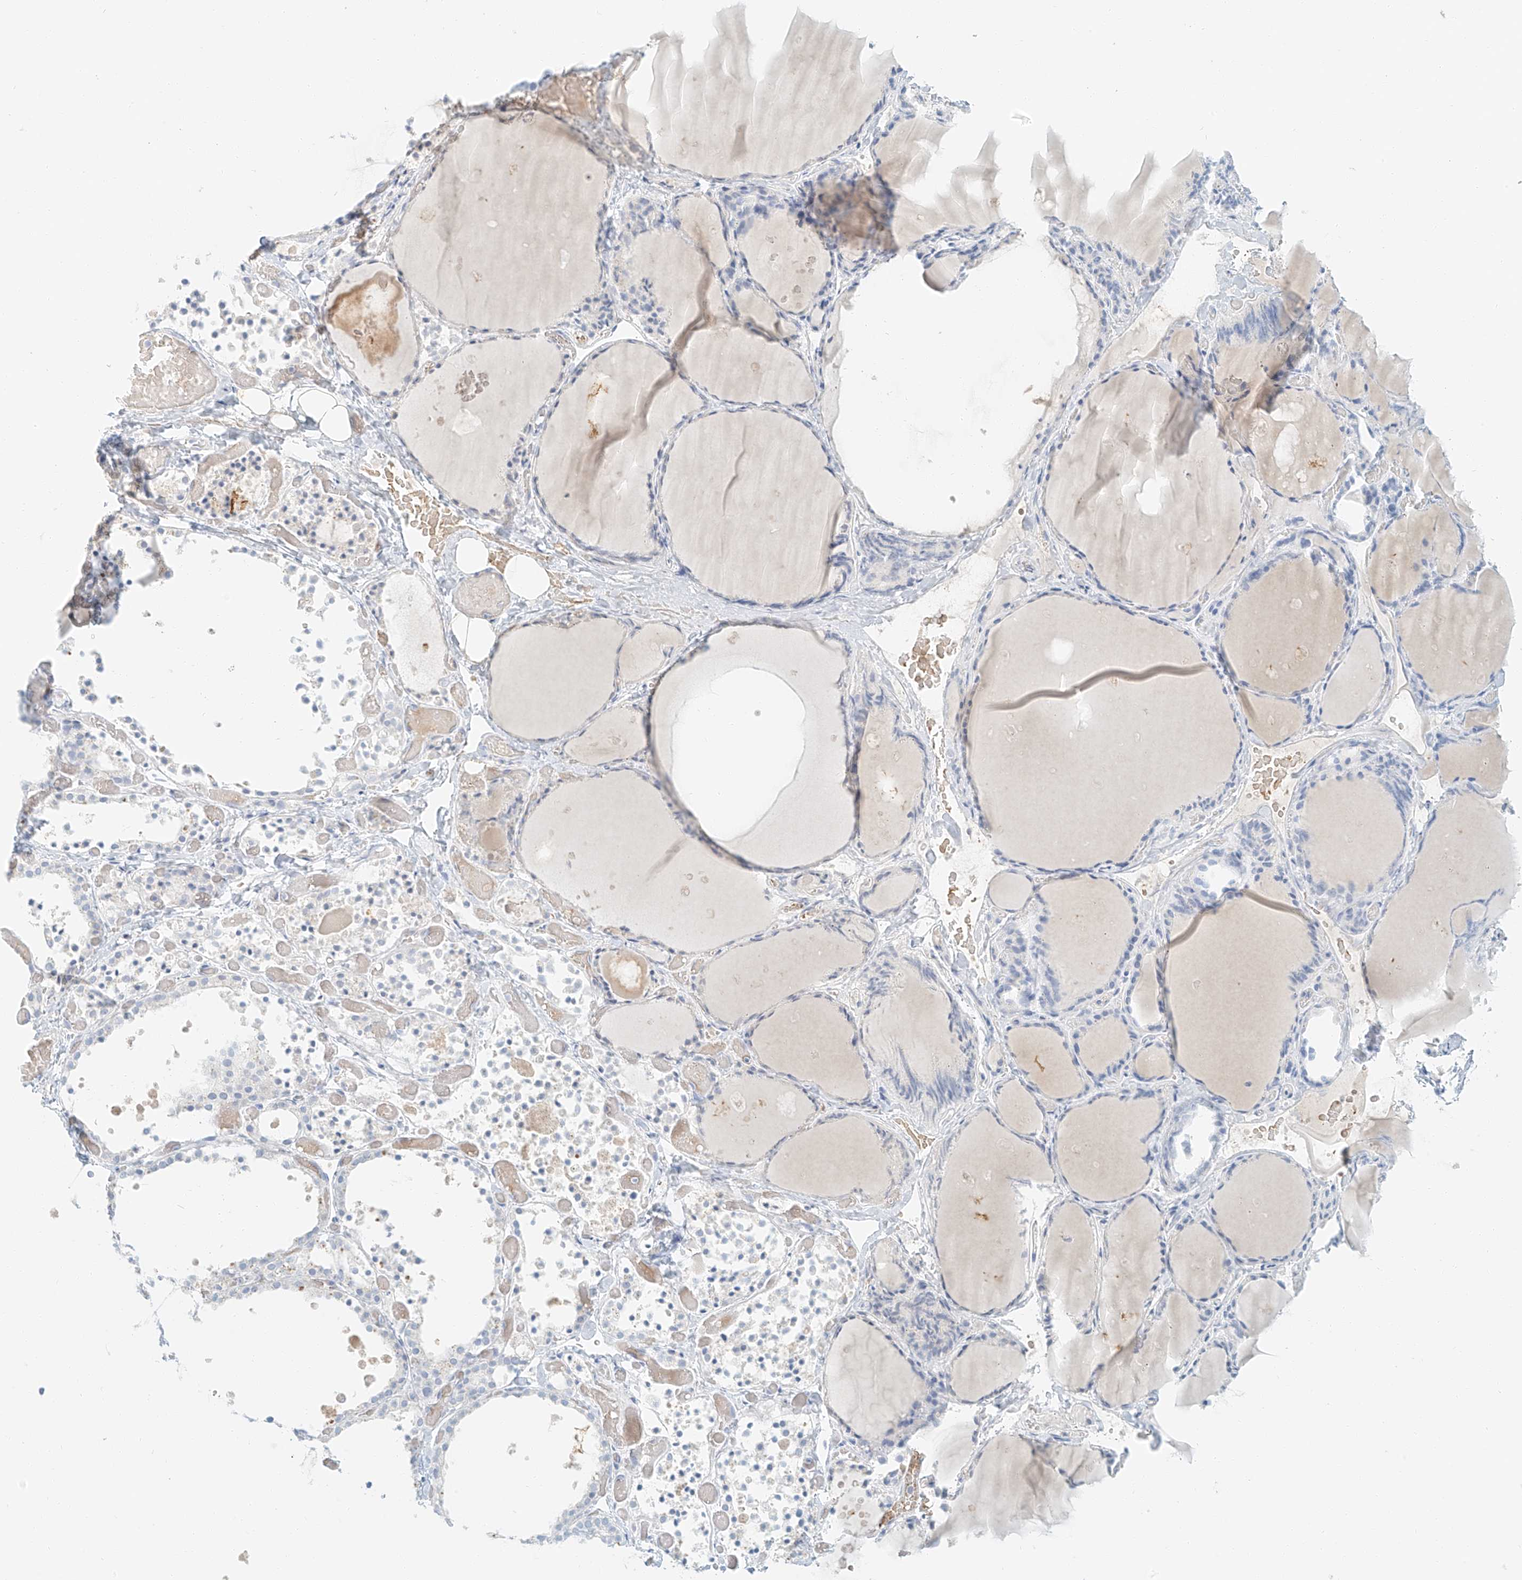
{"staining": {"intensity": "negative", "quantity": "none", "location": "none"}, "tissue": "thyroid gland", "cell_type": "Glandular cells", "image_type": "normal", "snomed": [{"axis": "morphology", "description": "Normal tissue, NOS"}, {"axis": "topography", "description": "Thyroid gland"}], "caption": "A micrograph of human thyroid gland is negative for staining in glandular cells. (IHC, brightfield microscopy, high magnification).", "gene": "PGC", "patient": {"sex": "female", "age": 44}}